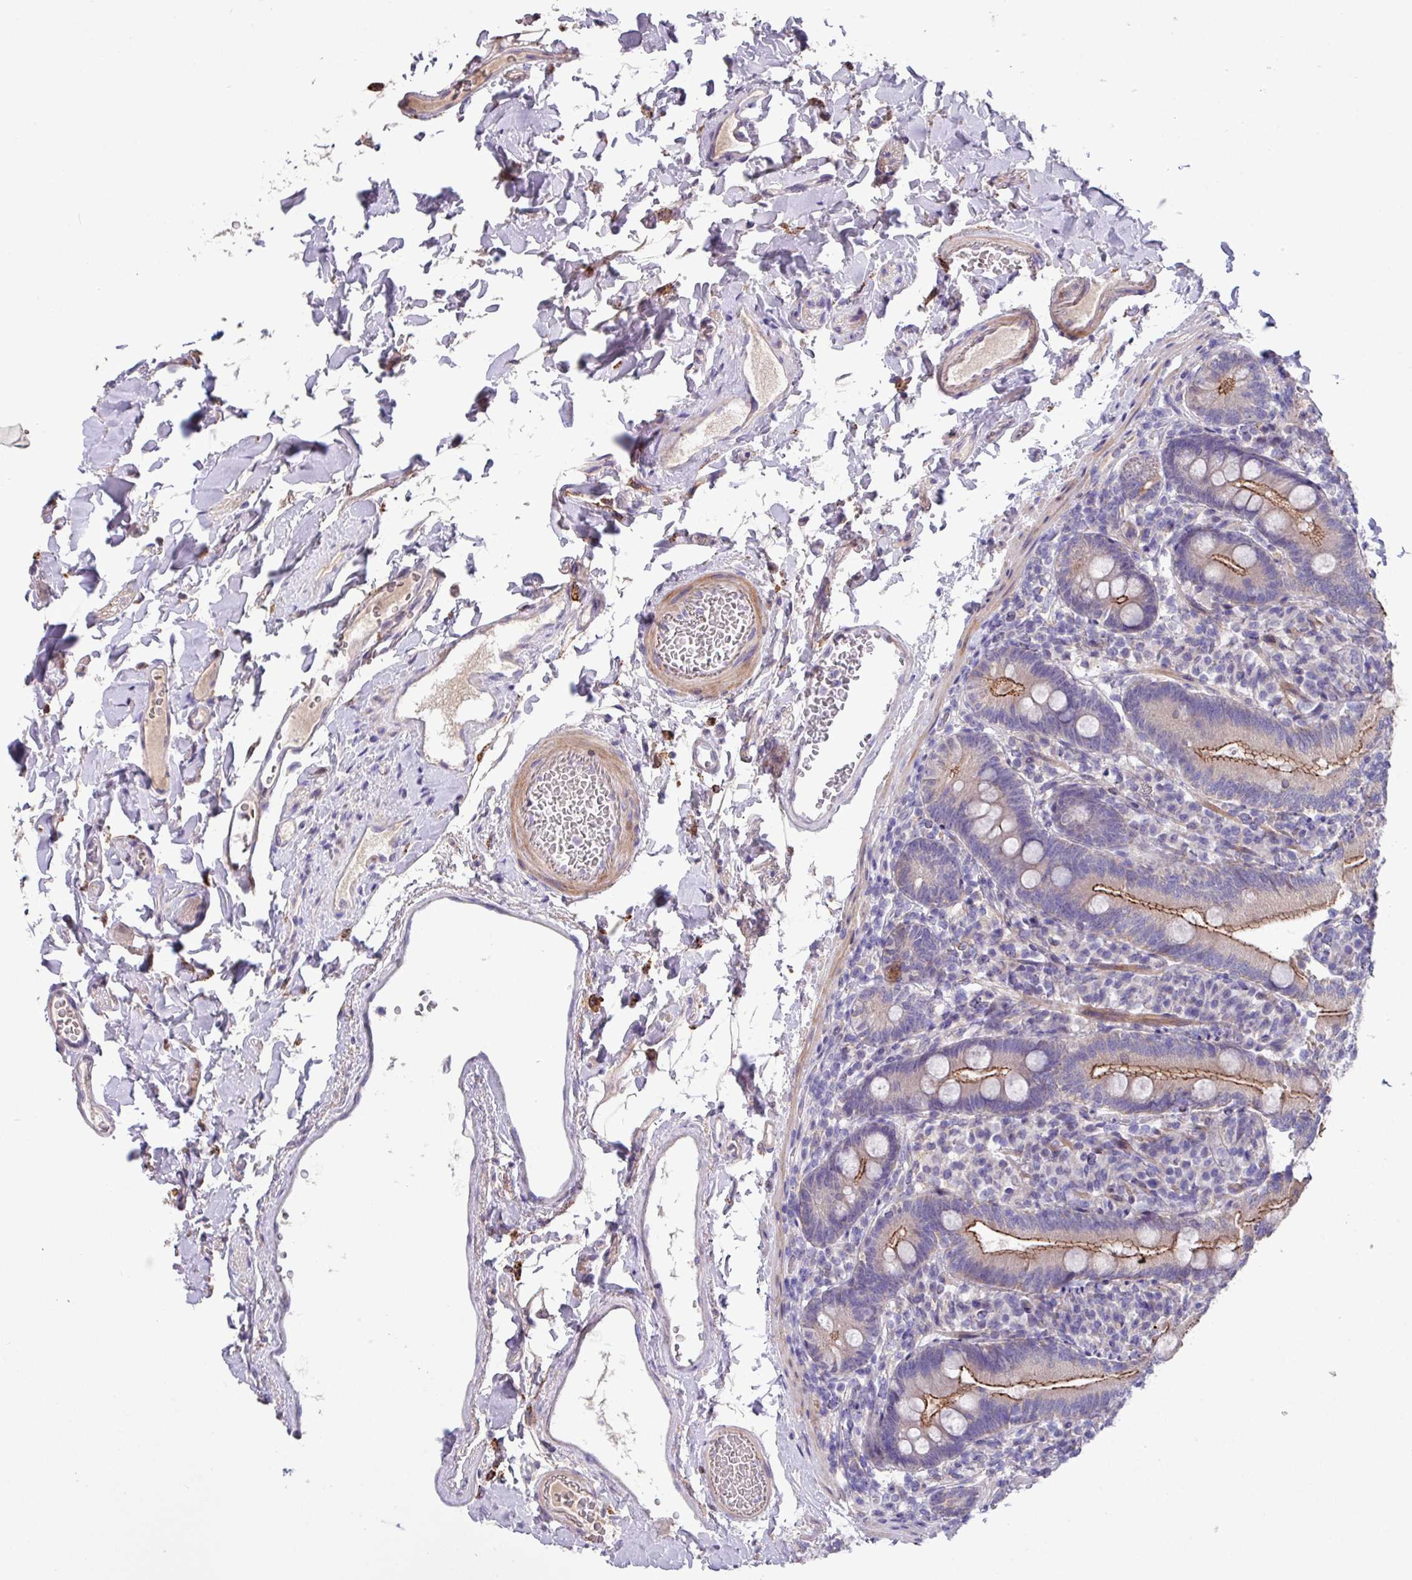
{"staining": {"intensity": "strong", "quantity": "25%-75%", "location": "cytoplasmic/membranous"}, "tissue": "duodenum", "cell_type": "Glandular cells", "image_type": "normal", "snomed": [{"axis": "morphology", "description": "Normal tissue, NOS"}, {"axis": "topography", "description": "Duodenum"}], "caption": "Immunohistochemical staining of normal duodenum demonstrates strong cytoplasmic/membranous protein staining in about 25%-75% of glandular cells.", "gene": "IQCJ", "patient": {"sex": "female", "age": 67}}